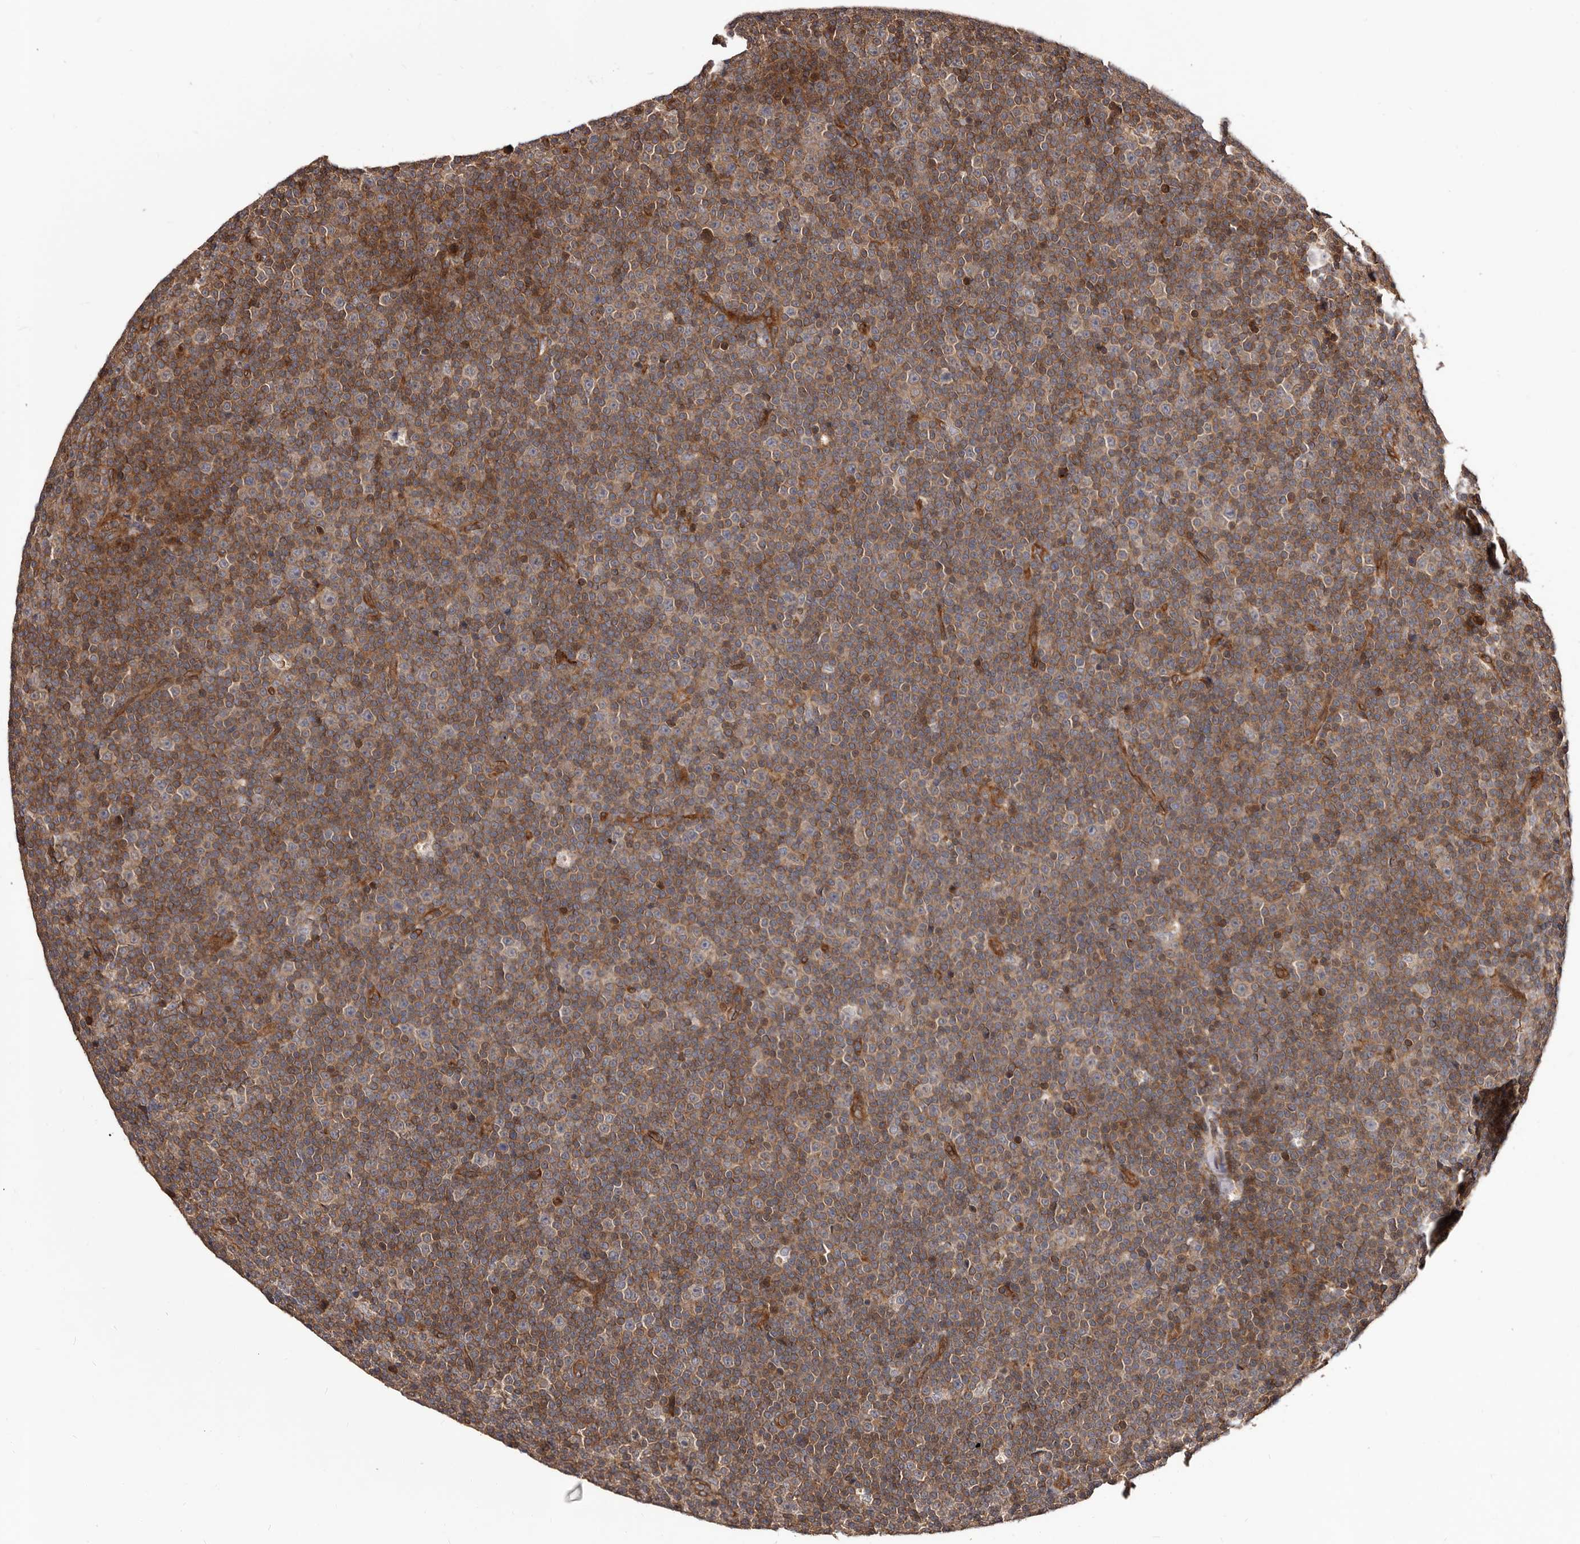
{"staining": {"intensity": "moderate", "quantity": "25%-75%", "location": "cytoplasmic/membranous"}, "tissue": "lymphoma", "cell_type": "Tumor cells", "image_type": "cancer", "snomed": [{"axis": "morphology", "description": "Malignant lymphoma, non-Hodgkin's type, Low grade"}, {"axis": "topography", "description": "Lymph node"}], "caption": "Immunohistochemical staining of human lymphoma demonstrates moderate cytoplasmic/membranous protein expression in about 25%-75% of tumor cells.", "gene": "GTPBP1", "patient": {"sex": "female", "age": 67}}